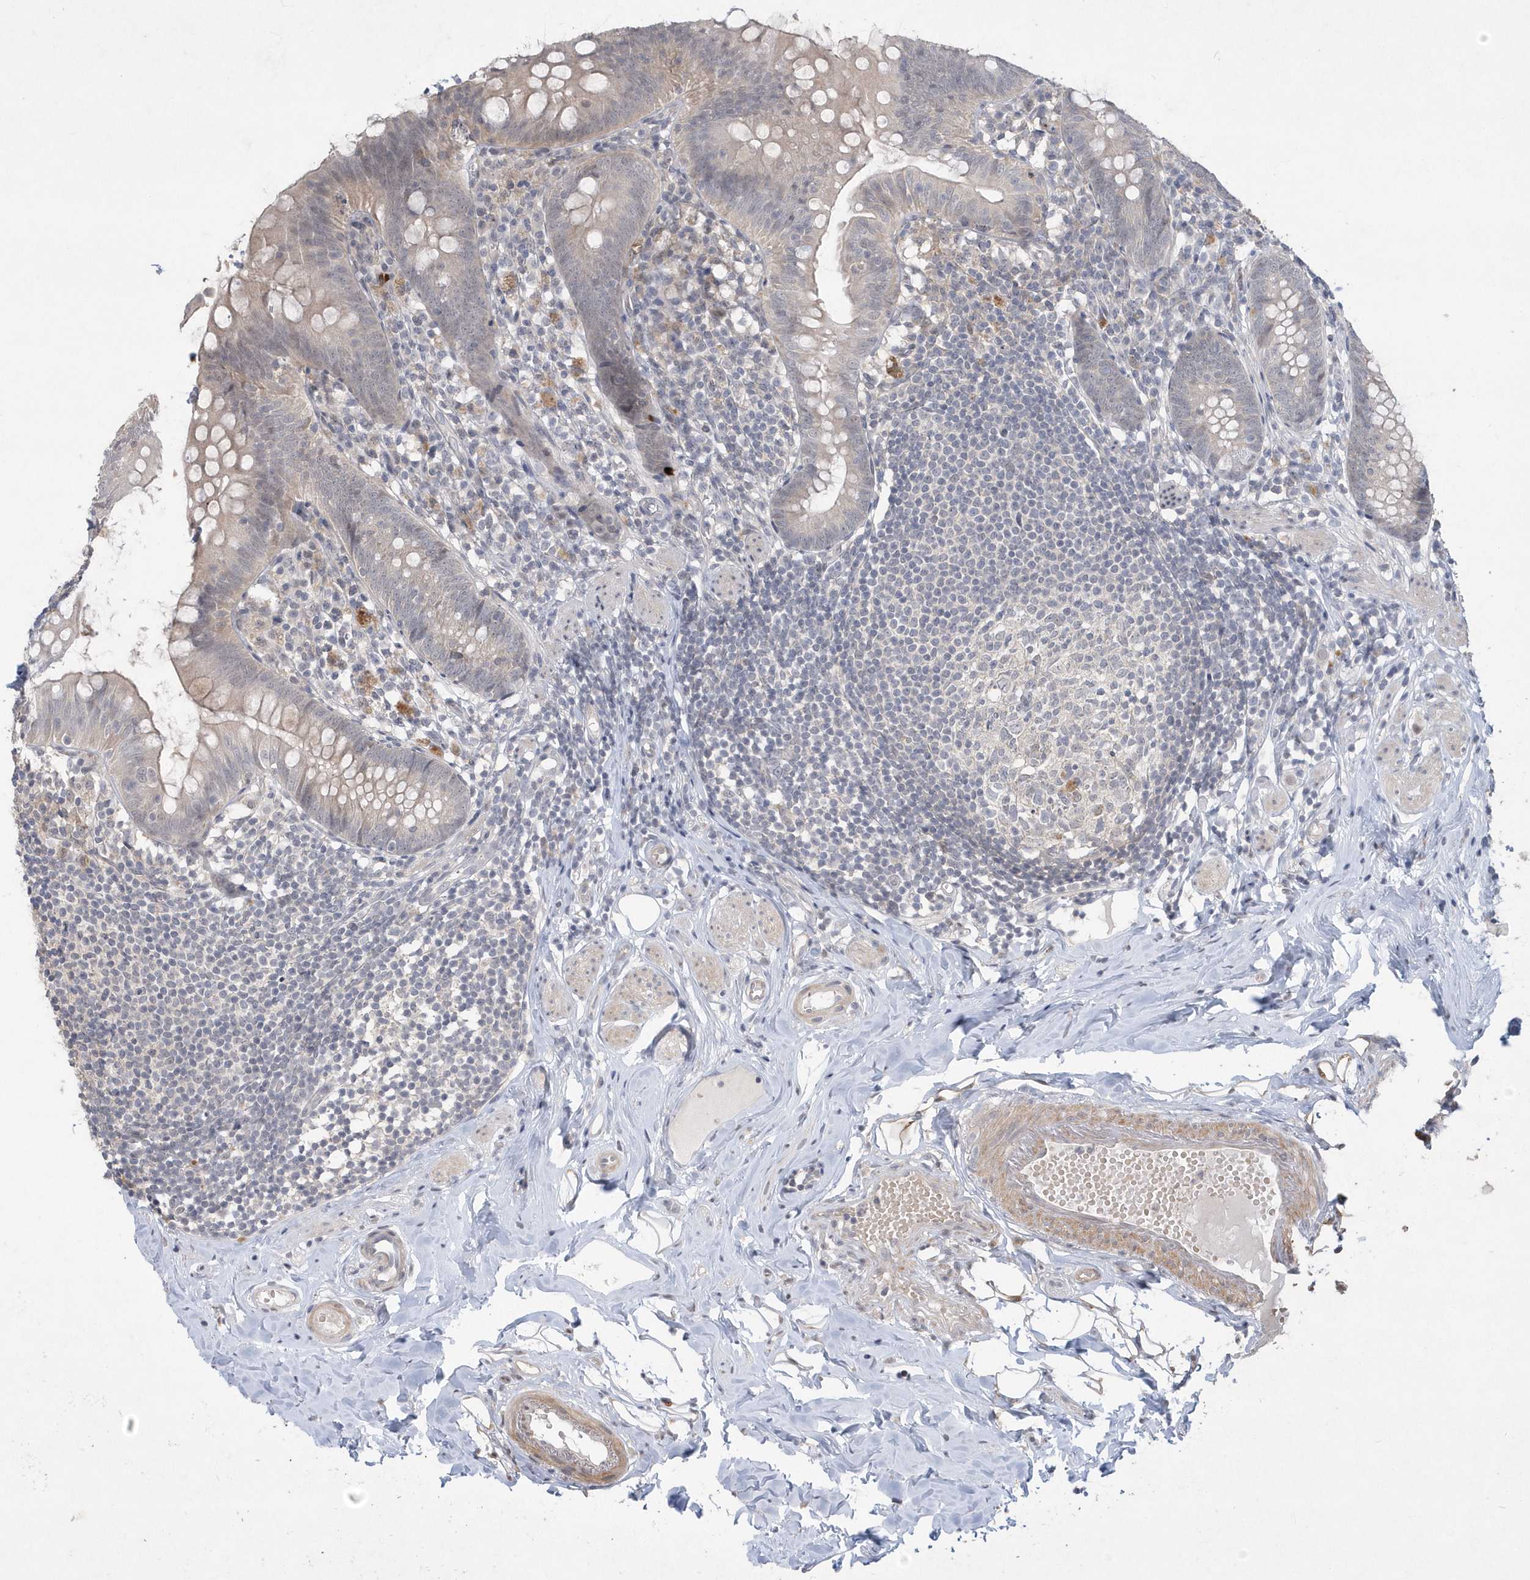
{"staining": {"intensity": "strong", "quantity": "<25%", "location": "cytoplasmic/membranous"}, "tissue": "appendix", "cell_type": "Glandular cells", "image_type": "normal", "snomed": [{"axis": "morphology", "description": "Normal tissue, NOS"}, {"axis": "topography", "description": "Appendix"}], "caption": "Strong cytoplasmic/membranous staining for a protein is present in about <25% of glandular cells of benign appendix using immunohistochemistry.", "gene": "TSPEAR", "patient": {"sex": "female", "age": 62}}